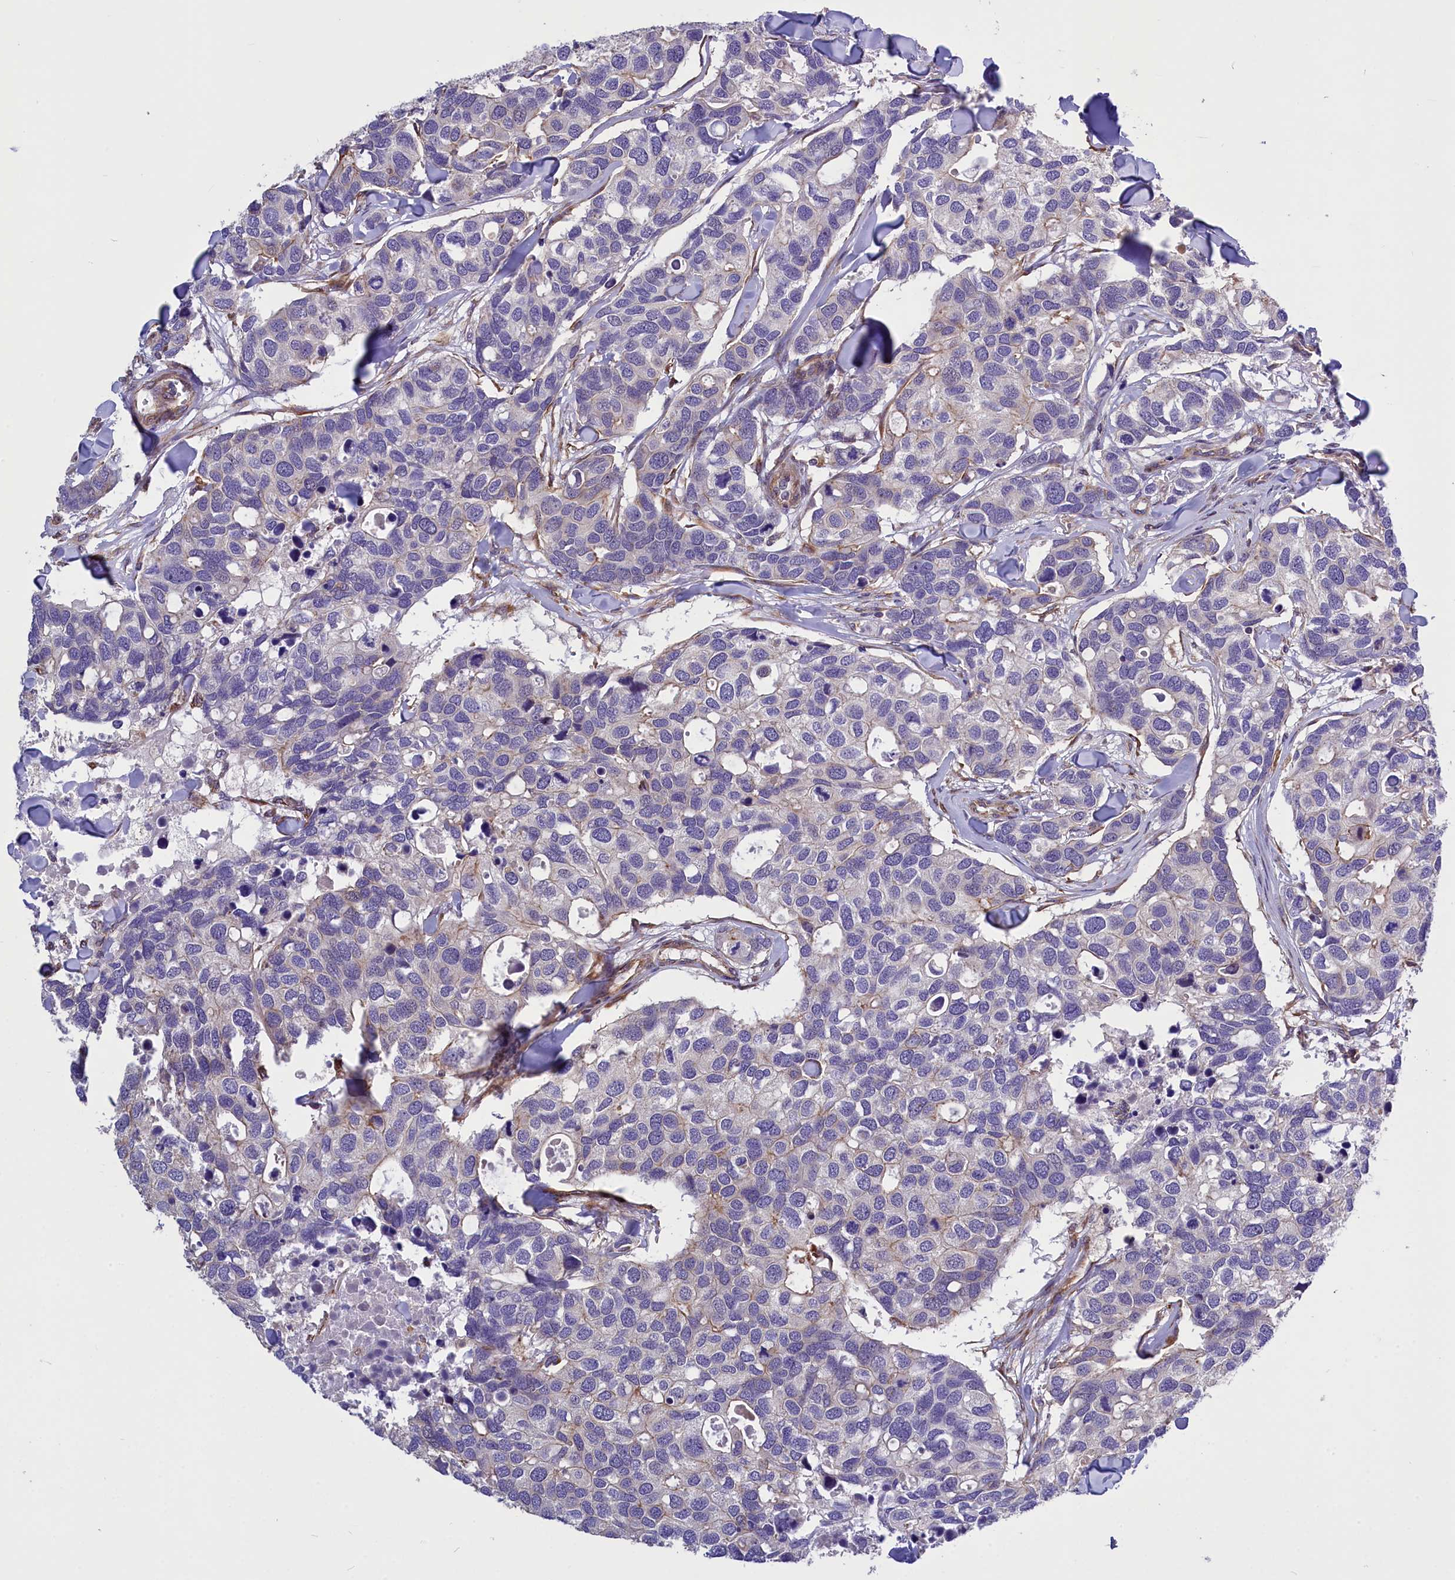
{"staining": {"intensity": "negative", "quantity": "none", "location": "none"}, "tissue": "breast cancer", "cell_type": "Tumor cells", "image_type": "cancer", "snomed": [{"axis": "morphology", "description": "Duct carcinoma"}, {"axis": "topography", "description": "Breast"}], "caption": "Immunohistochemistry of infiltrating ductal carcinoma (breast) shows no positivity in tumor cells. (DAB immunohistochemistry (IHC) visualized using brightfield microscopy, high magnification).", "gene": "MED20", "patient": {"sex": "female", "age": 83}}